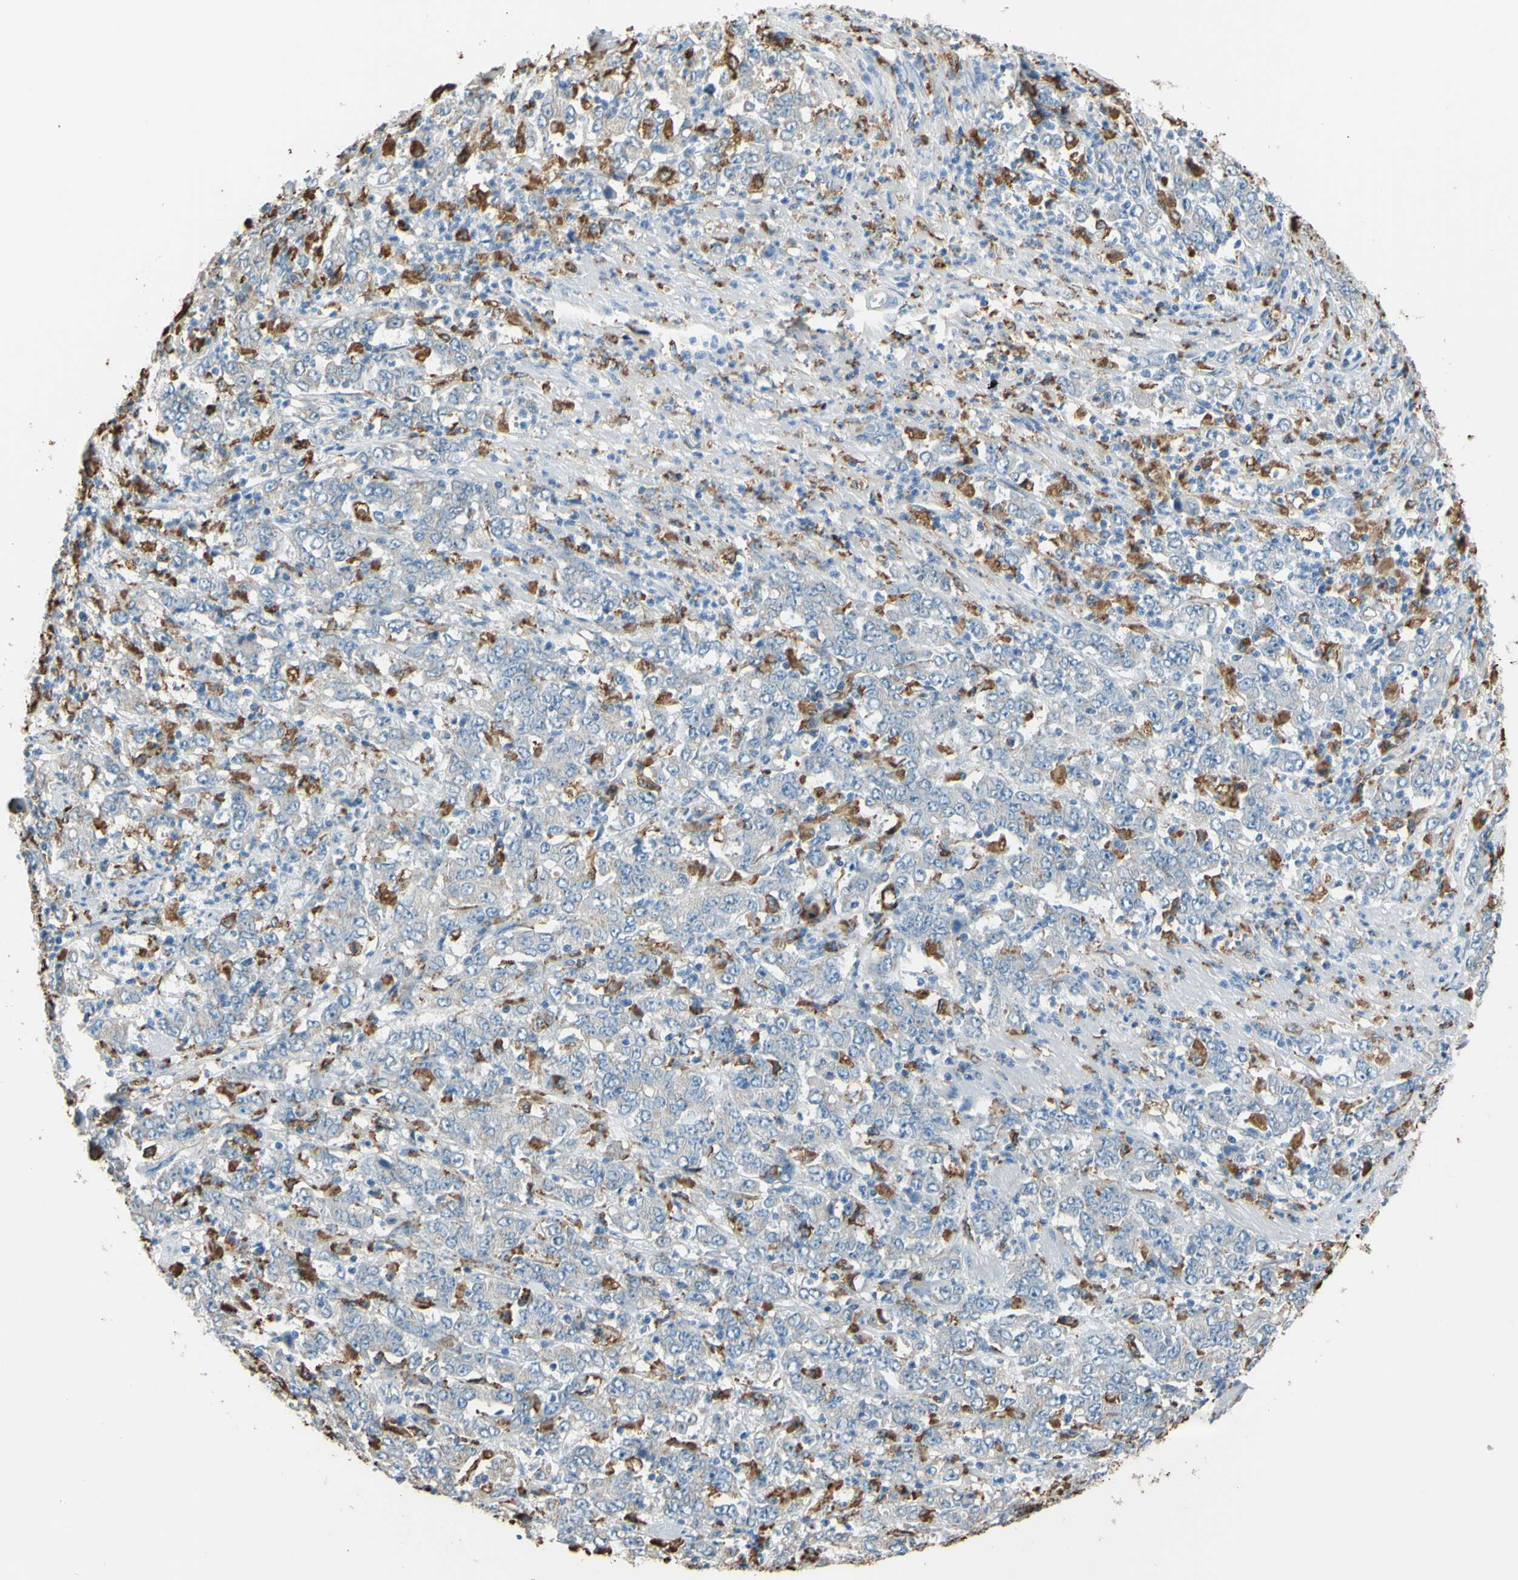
{"staining": {"intensity": "negative", "quantity": "none", "location": "none"}, "tissue": "stomach cancer", "cell_type": "Tumor cells", "image_type": "cancer", "snomed": [{"axis": "morphology", "description": "Adenocarcinoma, NOS"}, {"axis": "topography", "description": "Stomach, lower"}], "caption": "Stomach cancer stained for a protein using immunohistochemistry (IHC) shows no expression tumor cells.", "gene": "CTSD", "patient": {"sex": "female", "age": 71}}